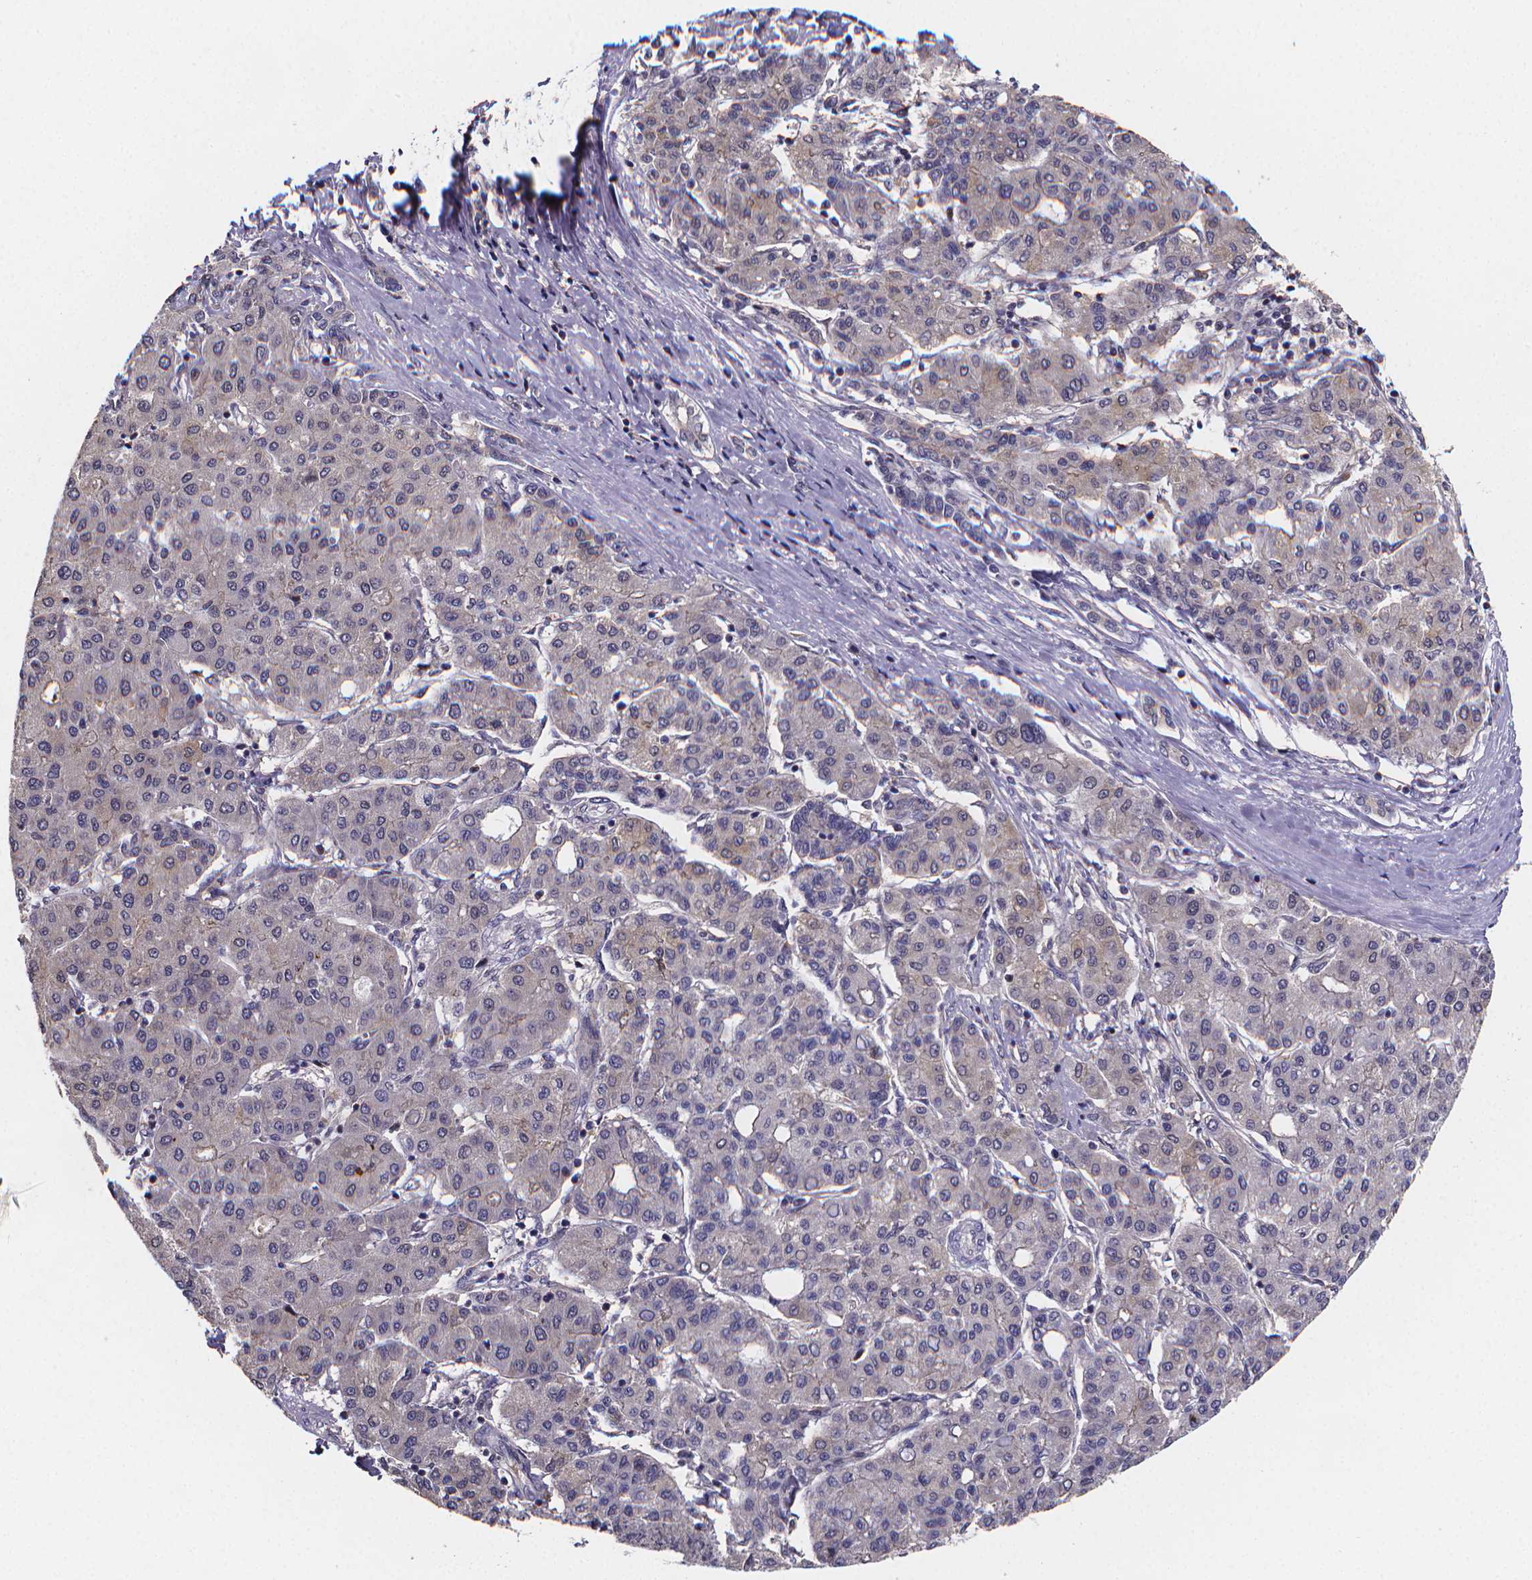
{"staining": {"intensity": "negative", "quantity": "none", "location": "none"}, "tissue": "liver cancer", "cell_type": "Tumor cells", "image_type": "cancer", "snomed": [{"axis": "morphology", "description": "Carcinoma, Hepatocellular, NOS"}, {"axis": "topography", "description": "Liver"}], "caption": "Immunohistochemical staining of human liver cancer exhibits no significant expression in tumor cells. (DAB immunohistochemistry with hematoxylin counter stain).", "gene": "PAH", "patient": {"sex": "male", "age": 65}}